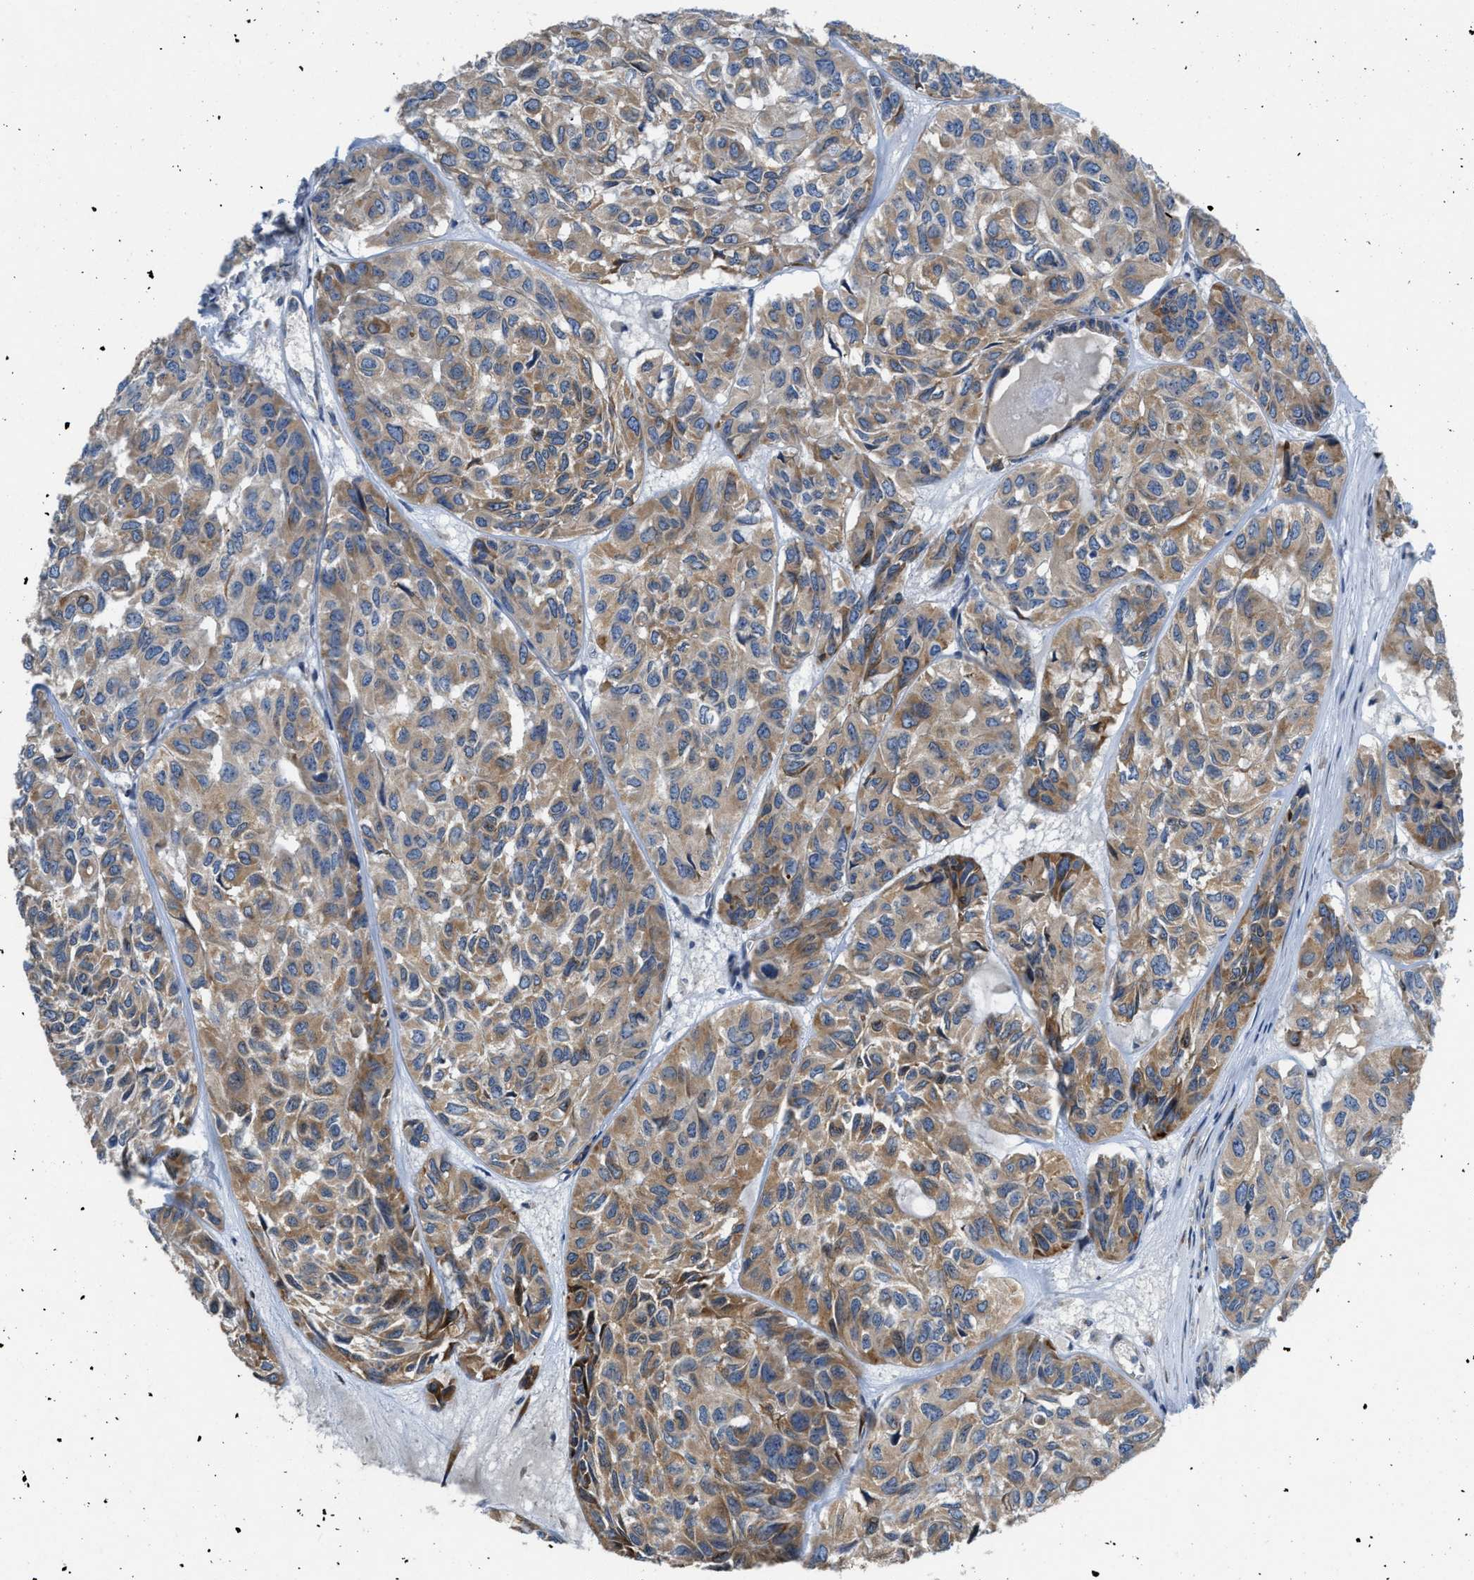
{"staining": {"intensity": "moderate", "quantity": ">75%", "location": "cytoplasmic/membranous"}, "tissue": "head and neck cancer", "cell_type": "Tumor cells", "image_type": "cancer", "snomed": [{"axis": "morphology", "description": "Adenocarcinoma, NOS"}, {"axis": "topography", "description": "Salivary gland, NOS"}, {"axis": "topography", "description": "Head-Neck"}], "caption": "High-magnification brightfield microscopy of head and neck cancer (adenocarcinoma) stained with DAB (brown) and counterstained with hematoxylin (blue). tumor cells exhibit moderate cytoplasmic/membranous staining is identified in about>75% of cells. (DAB (3,3'-diaminobenzidine) IHC, brown staining for protein, blue staining for nuclei).", "gene": "GGCX", "patient": {"sex": "female", "age": 76}}